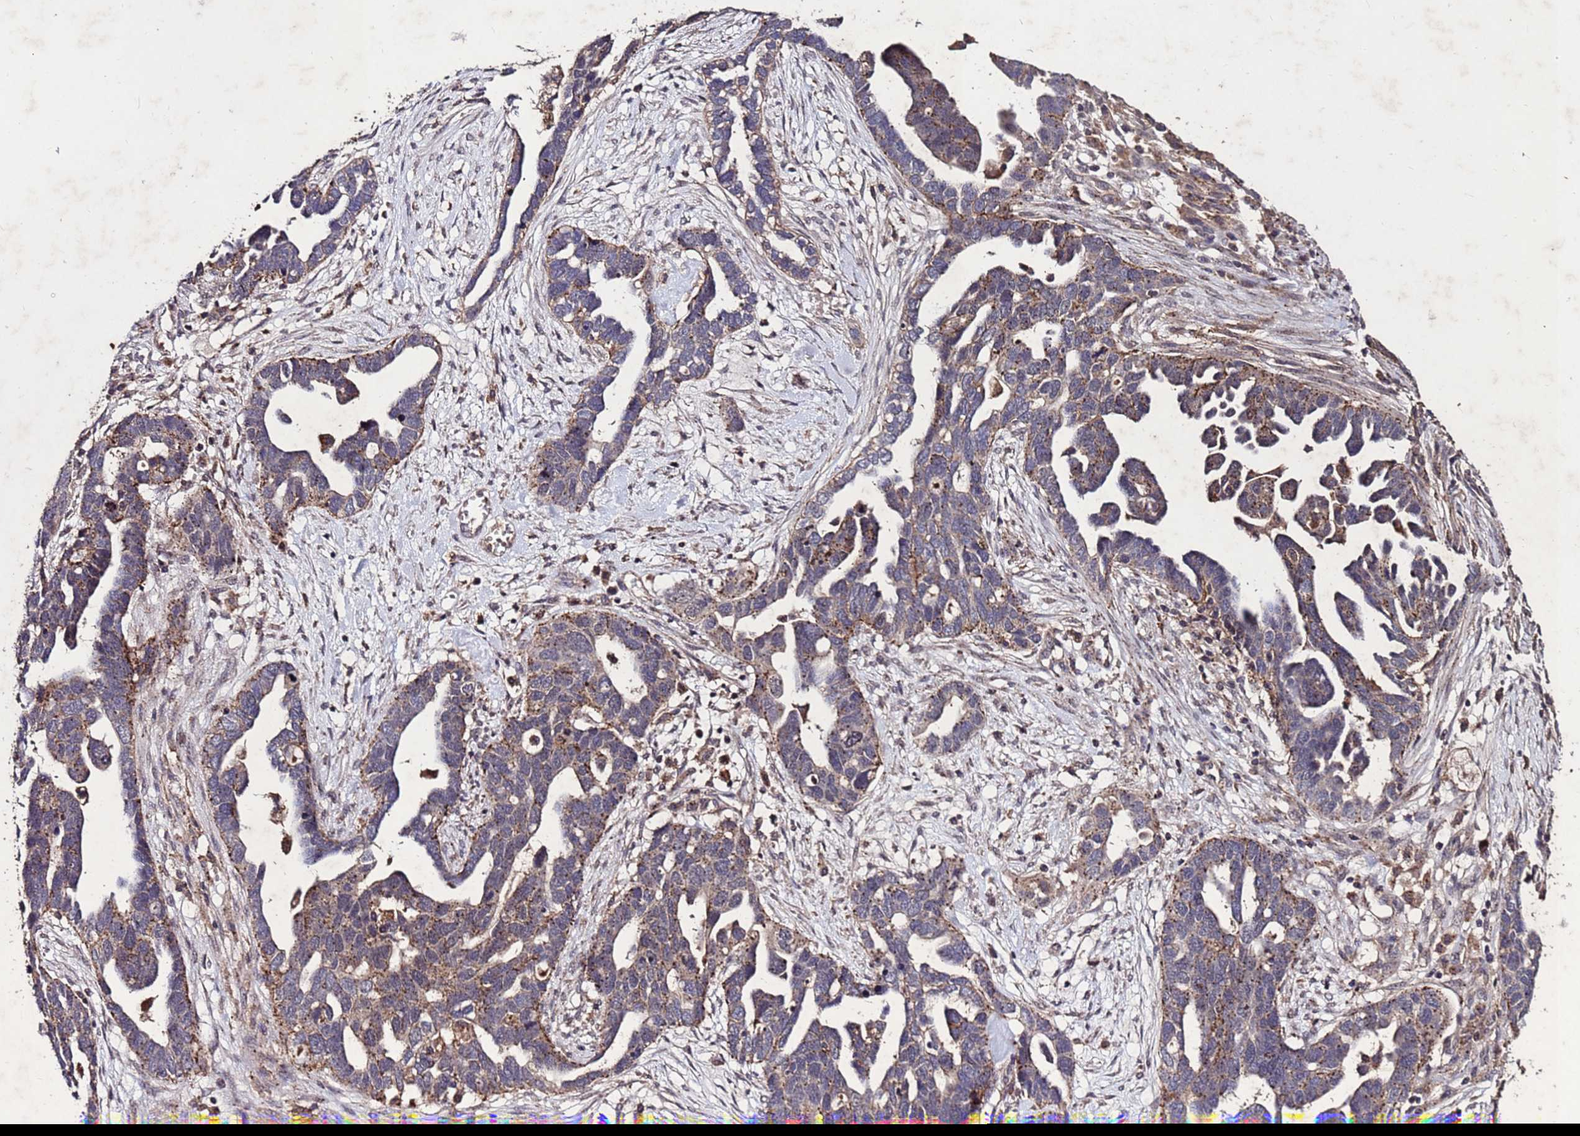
{"staining": {"intensity": "weak", "quantity": "25%-75%", "location": "cytoplasmic/membranous"}, "tissue": "ovarian cancer", "cell_type": "Tumor cells", "image_type": "cancer", "snomed": [{"axis": "morphology", "description": "Cystadenocarcinoma, serous, NOS"}, {"axis": "topography", "description": "Ovary"}], "caption": "The image exhibits a brown stain indicating the presence of a protein in the cytoplasmic/membranous of tumor cells in ovarian serous cystadenocarcinoma. Nuclei are stained in blue.", "gene": "TOR4A", "patient": {"sex": "female", "age": 54}}